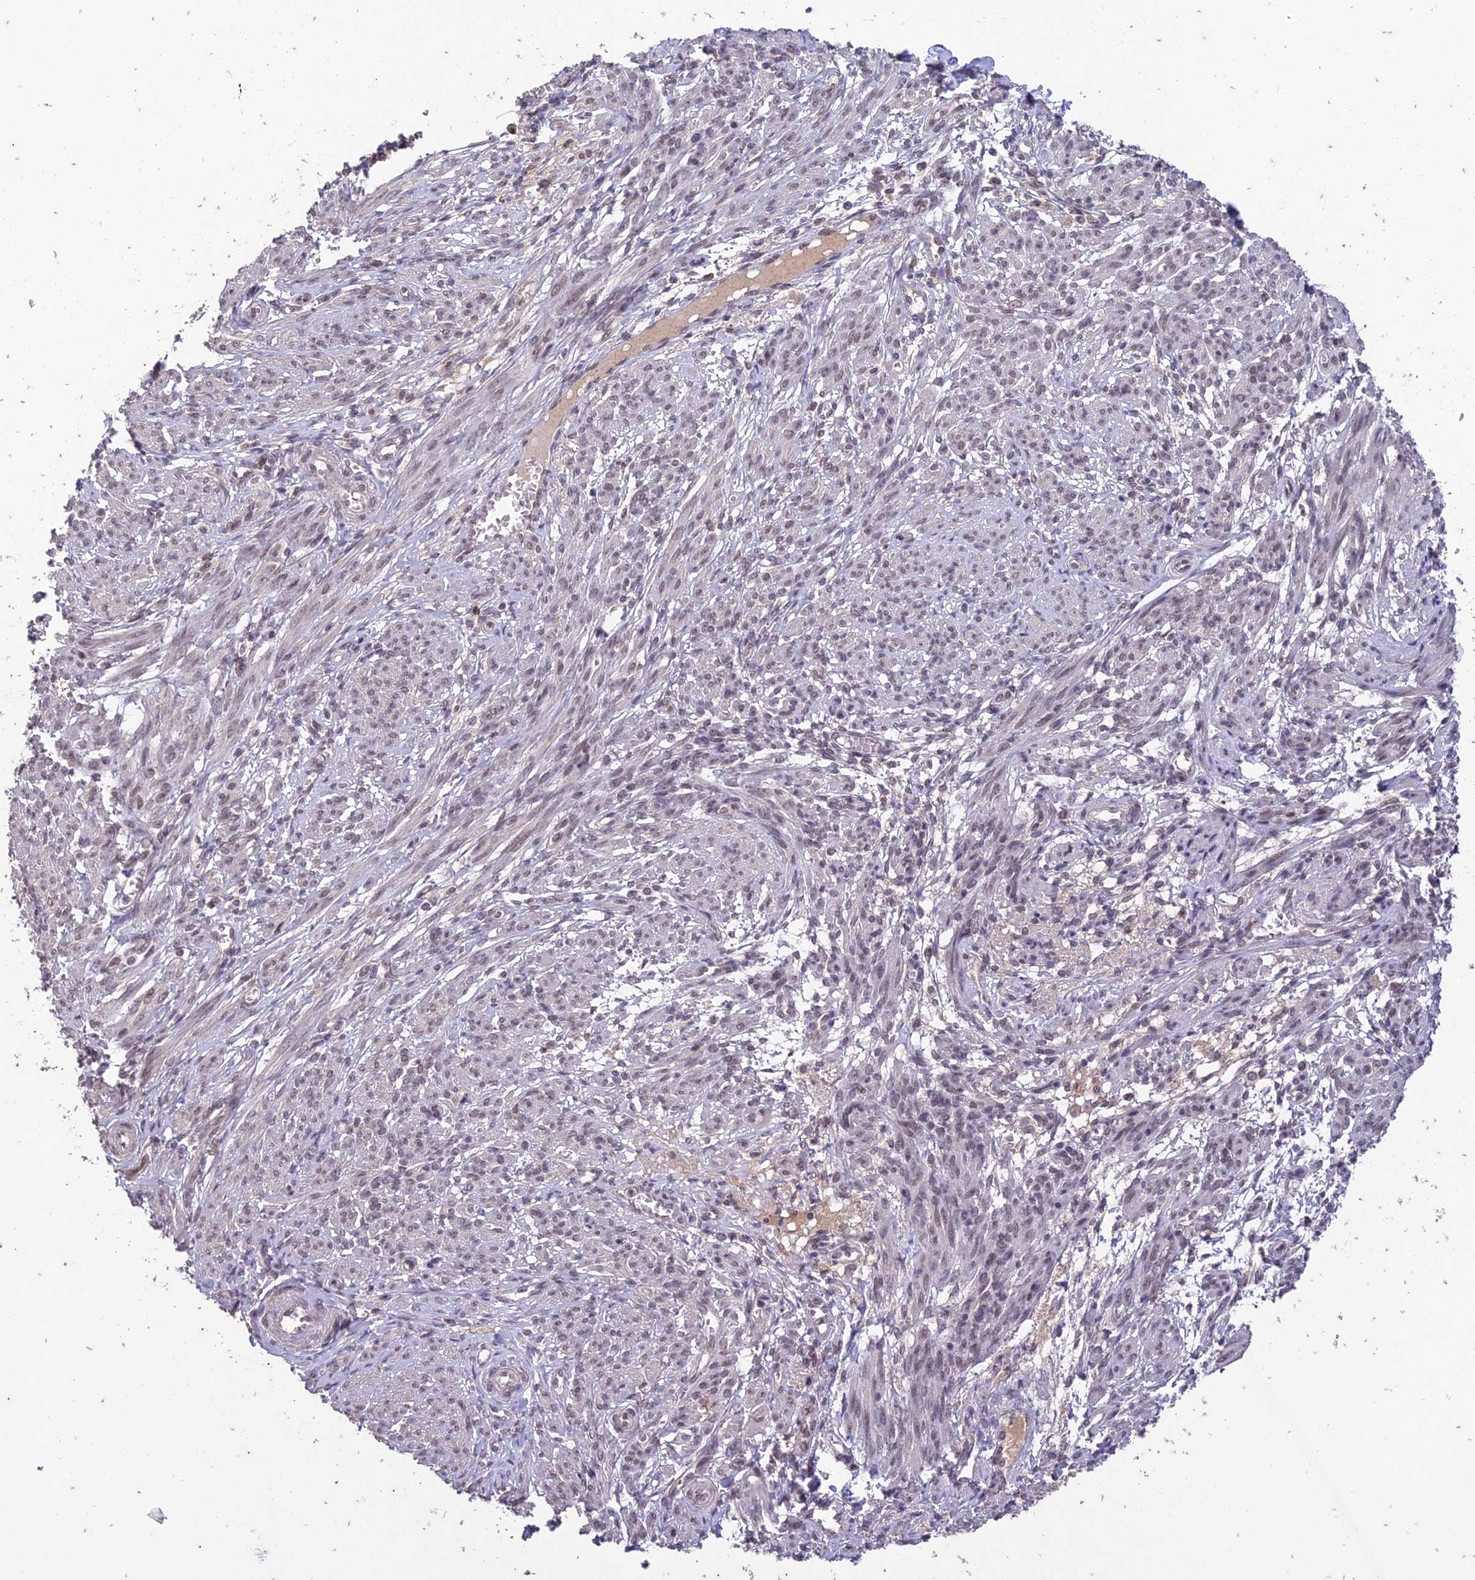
{"staining": {"intensity": "weak", "quantity": "<25%", "location": "nuclear"}, "tissue": "smooth muscle", "cell_type": "Smooth muscle cells", "image_type": "normal", "snomed": [{"axis": "morphology", "description": "Normal tissue, NOS"}, {"axis": "topography", "description": "Smooth muscle"}], "caption": "Immunohistochemistry histopathology image of normal smooth muscle: human smooth muscle stained with DAB (3,3'-diaminobenzidine) demonstrates no significant protein positivity in smooth muscle cells.", "gene": "POP4", "patient": {"sex": "female", "age": 39}}